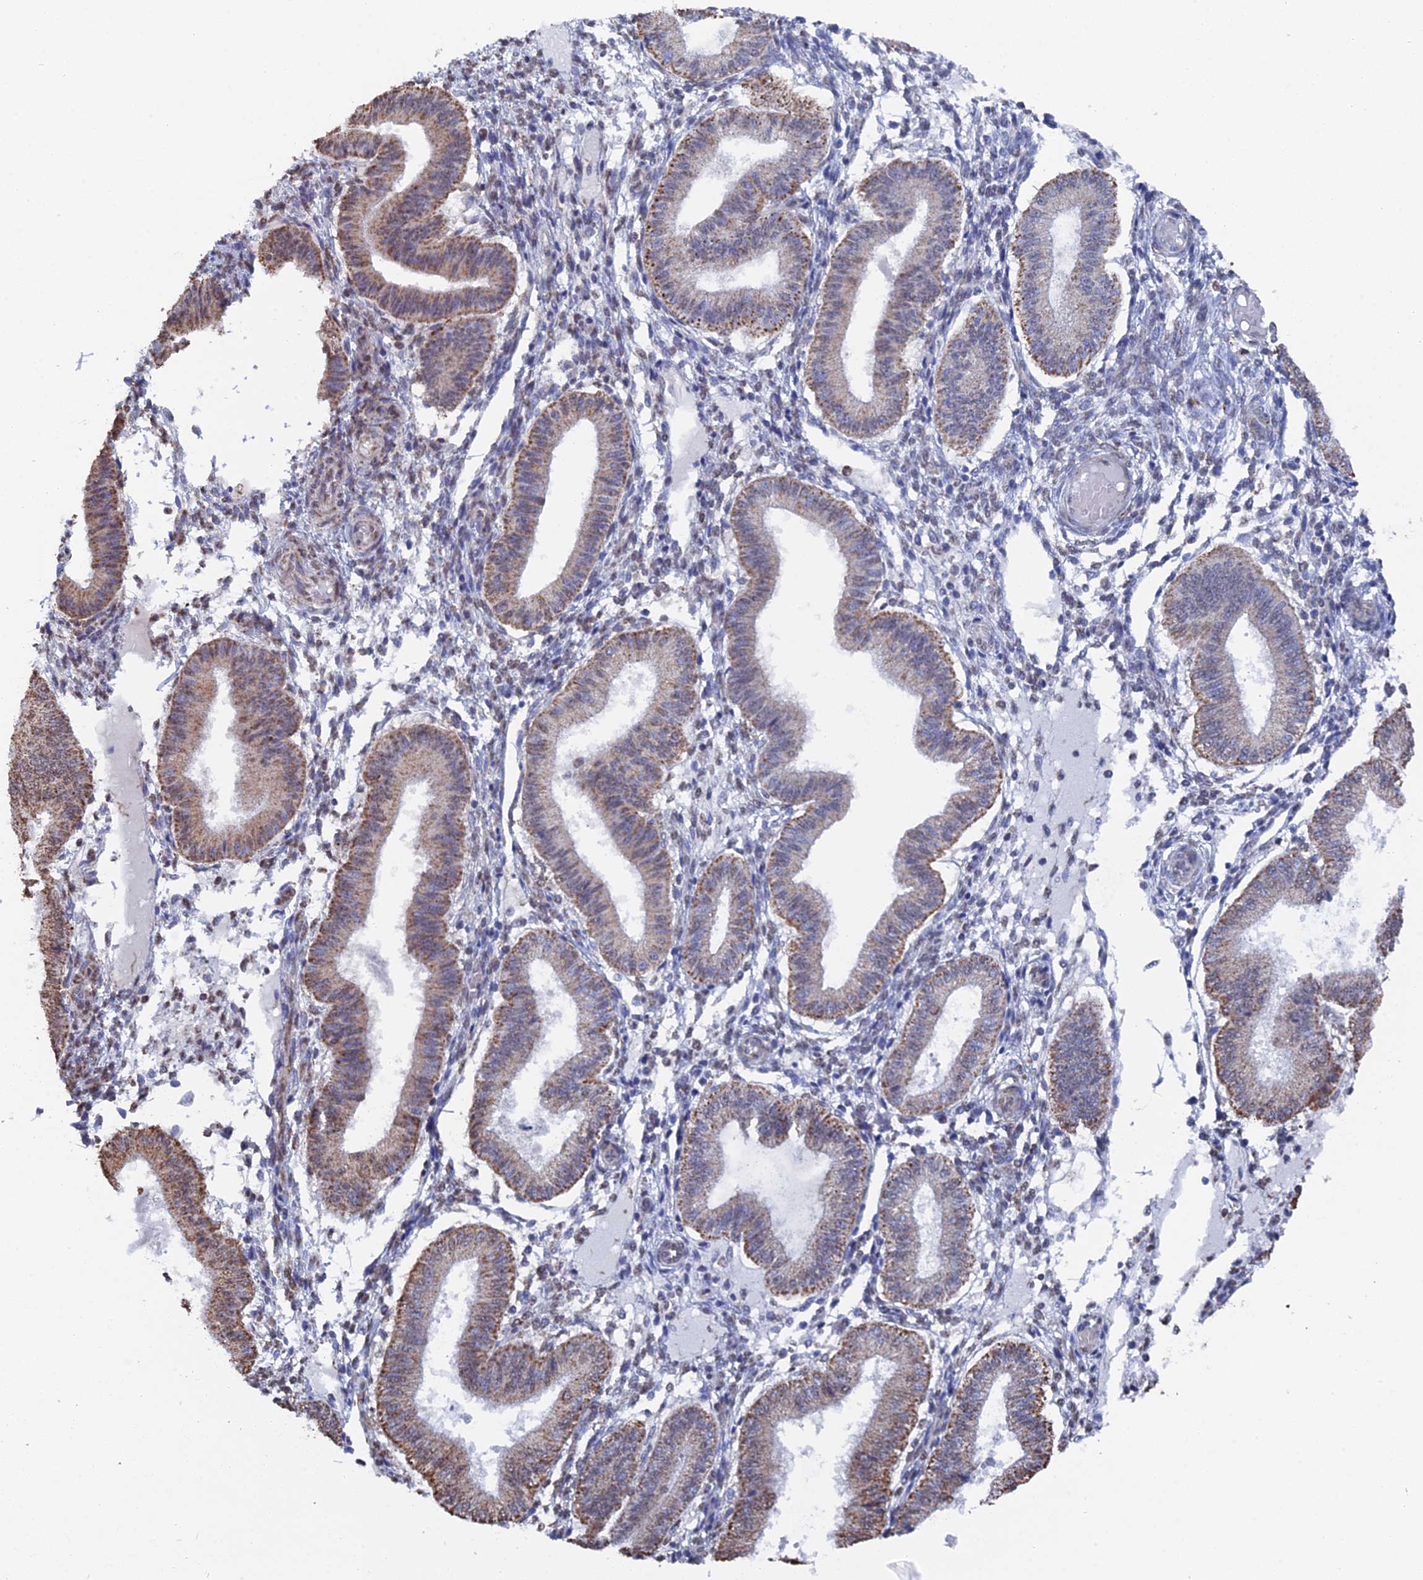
{"staining": {"intensity": "moderate", "quantity": "<25%", "location": "nuclear"}, "tissue": "endometrium", "cell_type": "Cells in endometrial stroma", "image_type": "normal", "snomed": [{"axis": "morphology", "description": "Normal tissue, NOS"}, {"axis": "topography", "description": "Endometrium"}], "caption": "An image showing moderate nuclear staining in about <25% of cells in endometrial stroma in normal endometrium, as visualized by brown immunohistochemical staining.", "gene": "SMG9", "patient": {"sex": "female", "age": 39}}